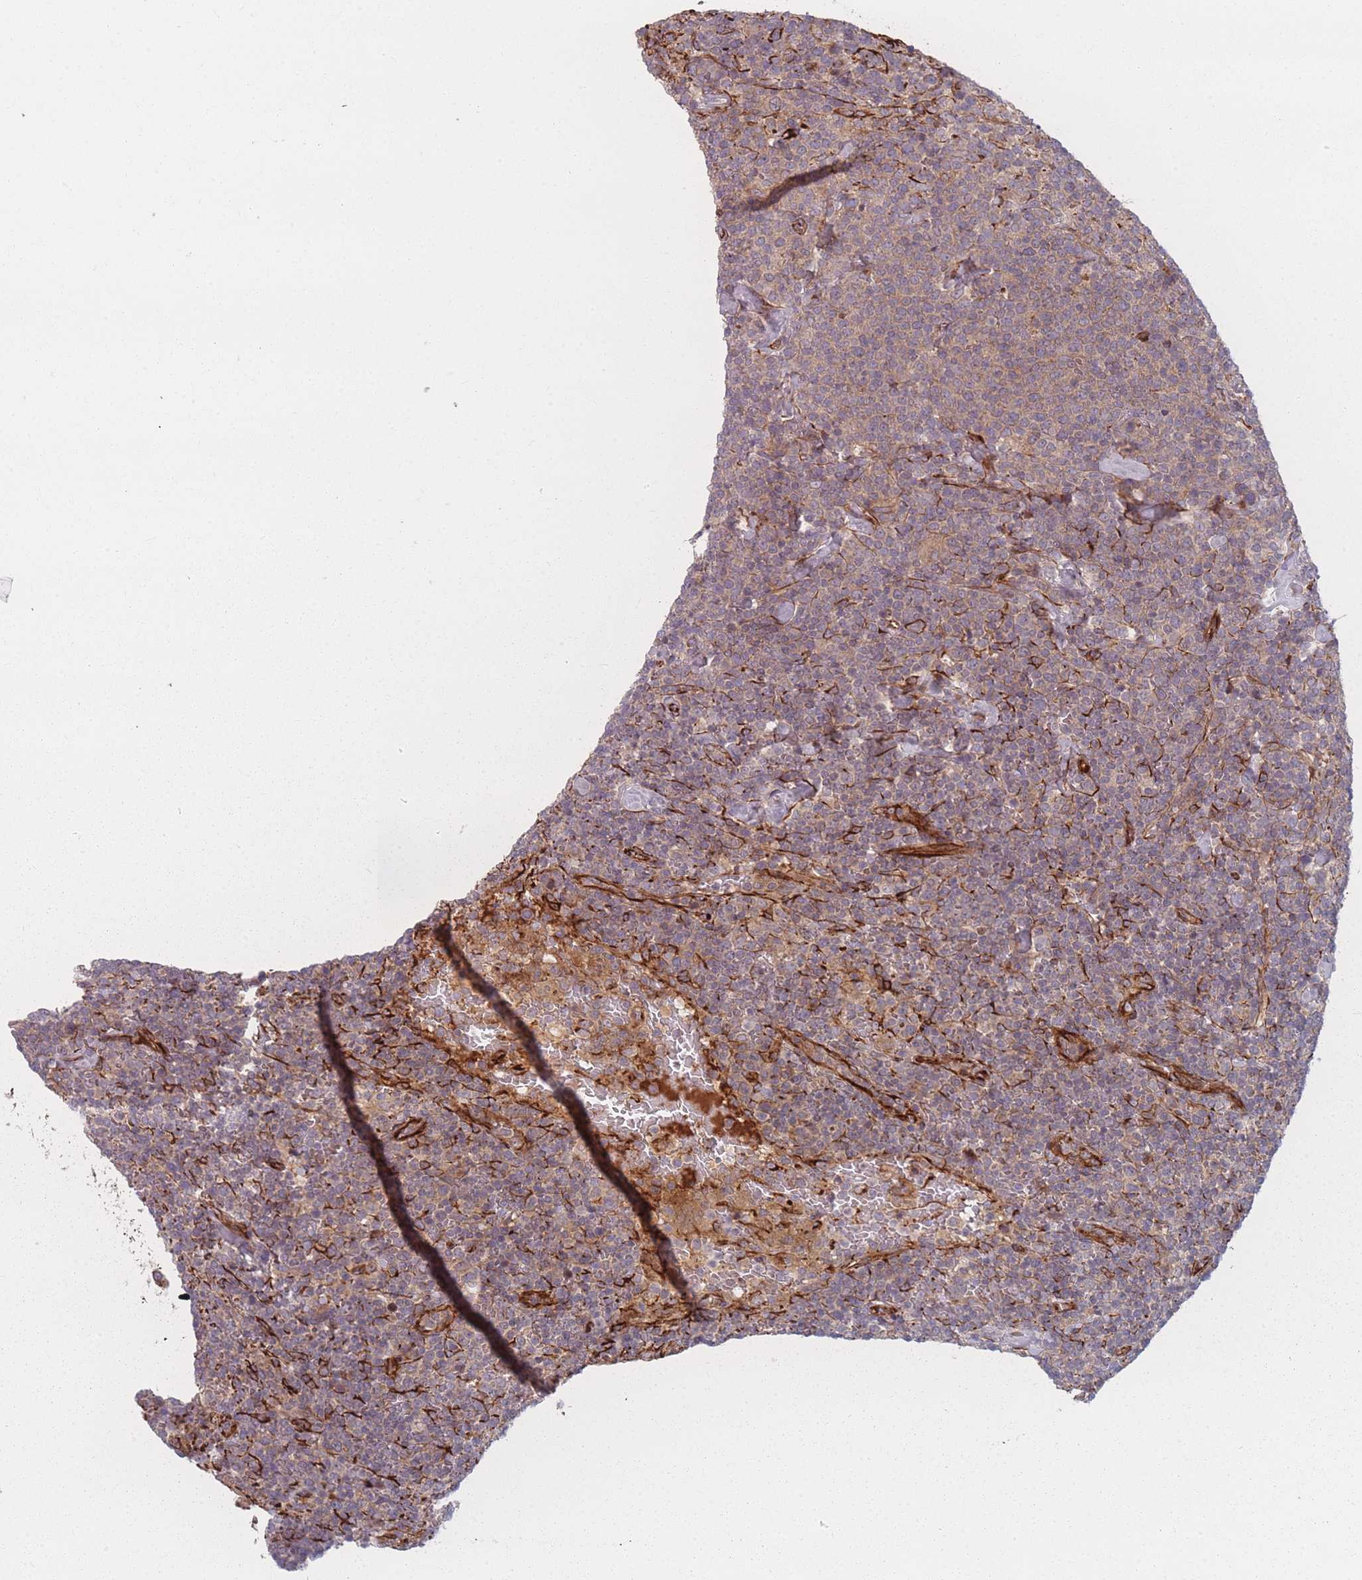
{"staining": {"intensity": "weak", "quantity": "<25%", "location": "cytoplasmic/membranous"}, "tissue": "lymphoma", "cell_type": "Tumor cells", "image_type": "cancer", "snomed": [{"axis": "morphology", "description": "Malignant lymphoma, non-Hodgkin's type, High grade"}, {"axis": "topography", "description": "Lymph node"}], "caption": "DAB immunohistochemical staining of lymphoma exhibits no significant expression in tumor cells.", "gene": "EEF1AKMT2", "patient": {"sex": "male", "age": 61}}